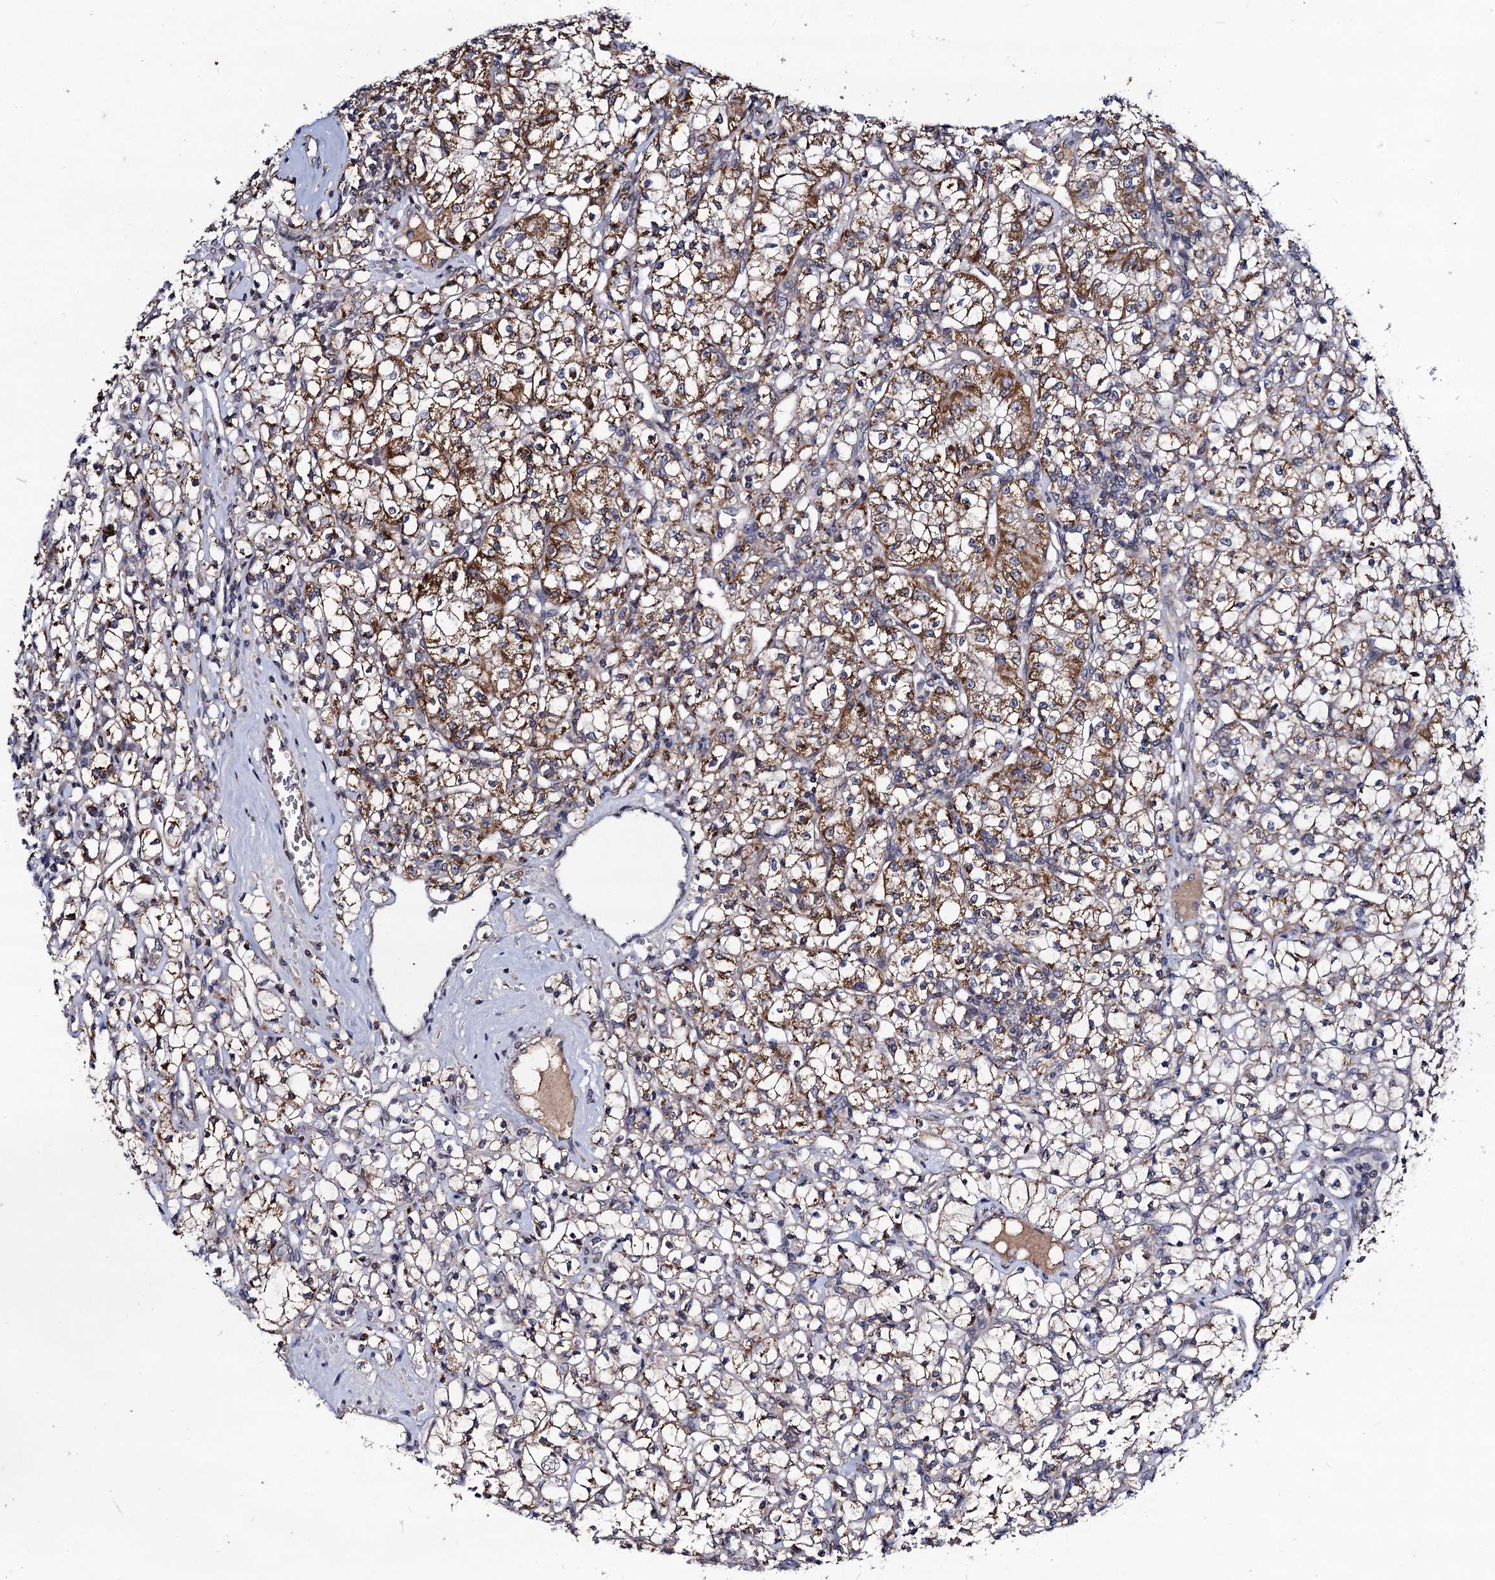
{"staining": {"intensity": "moderate", "quantity": "25%-75%", "location": "cytoplasmic/membranous"}, "tissue": "renal cancer", "cell_type": "Tumor cells", "image_type": "cancer", "snomed": [{"axis": "morphology", "description": "Adenocarcinoma, NOS"}, {"axis": "topography", "description": "Kidney"}], "caption": "Renal adenocarcinoma tissue reveals moderate cytoplasmic/membranous staining in about 25%-75% of tumor cells, visualized by immunohistochemistry.", "gene": "VPS37D", "patient": {"sex": "female", "age": 59}}